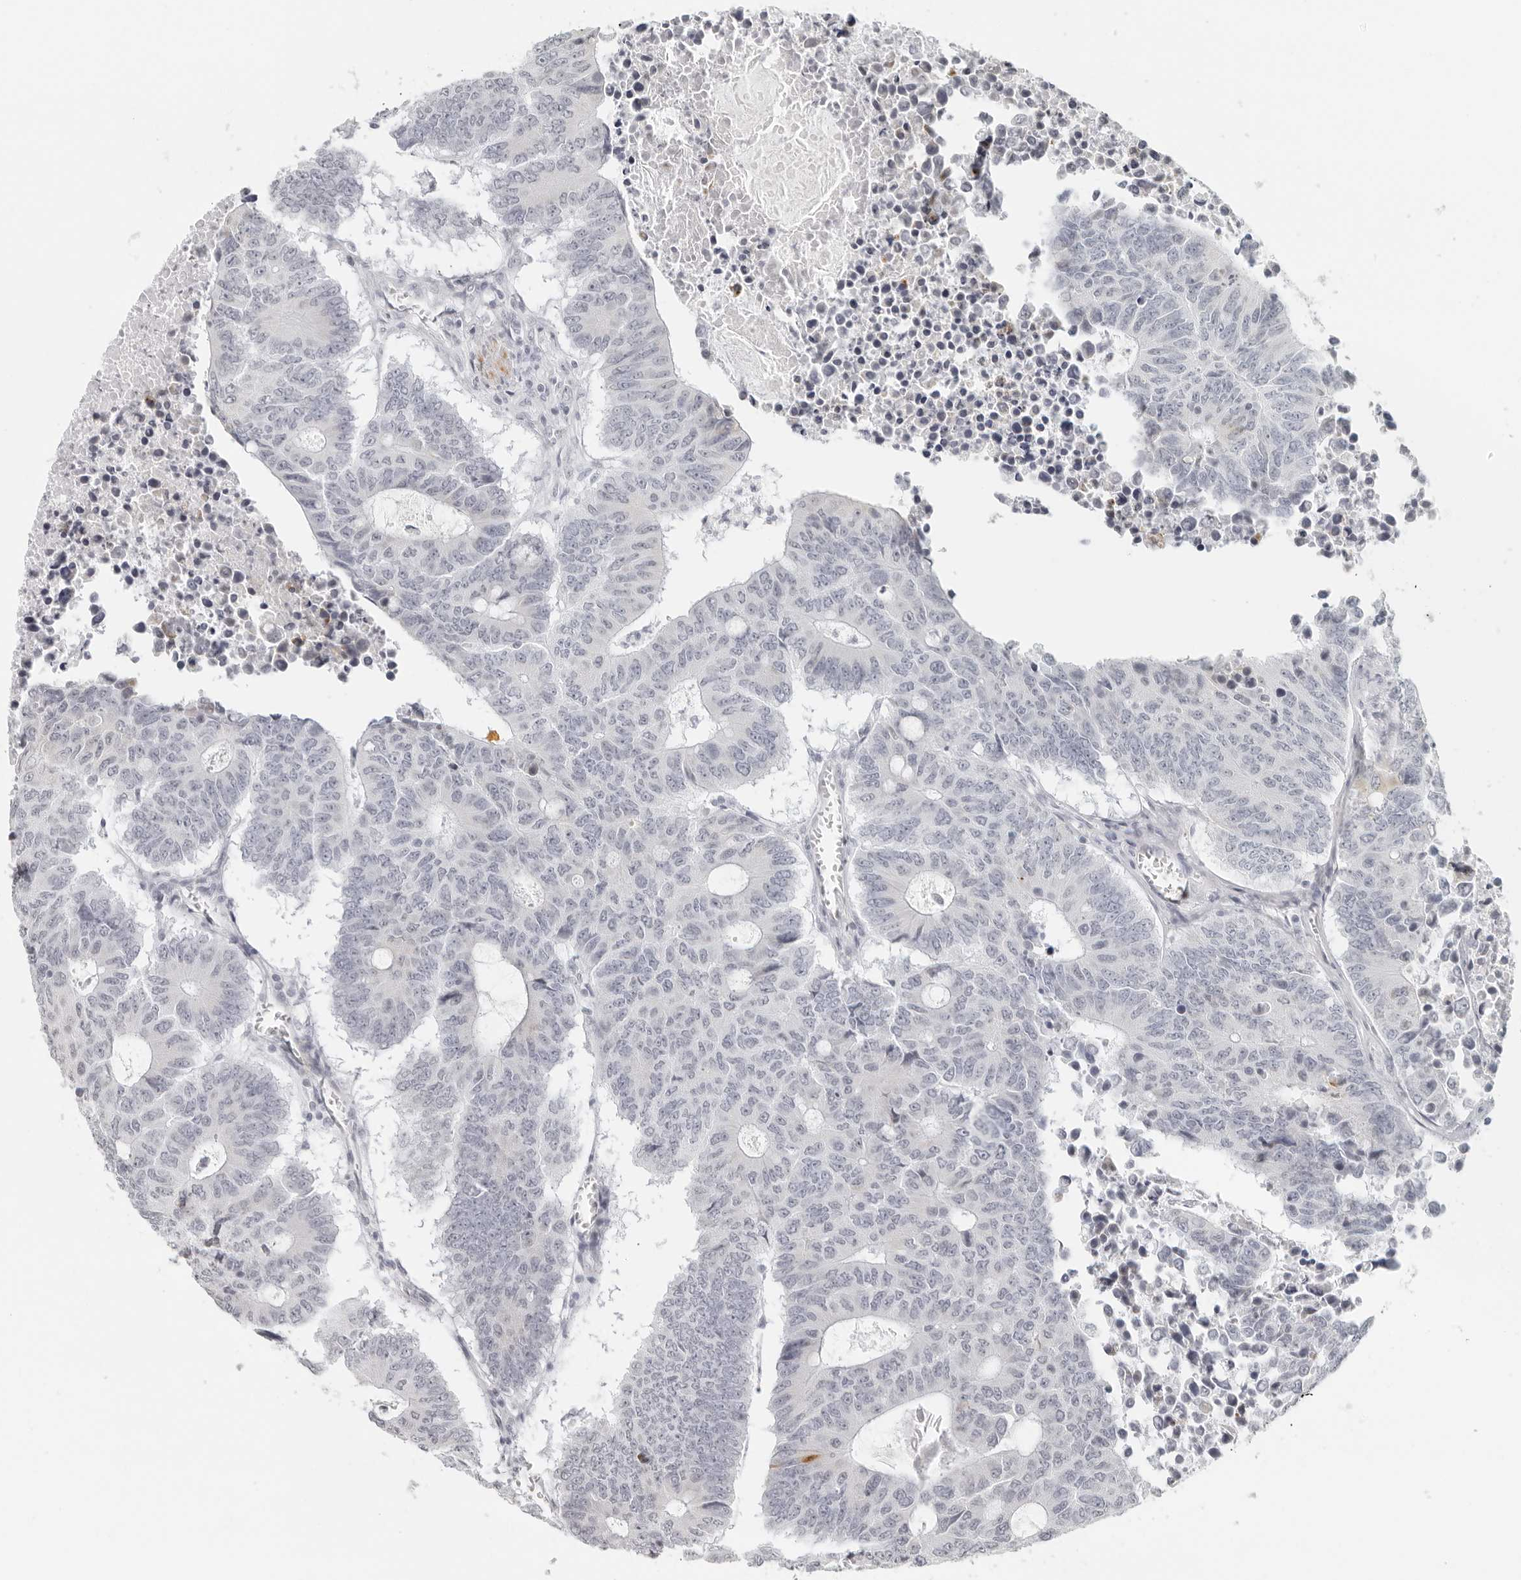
{"staining": {"intensity": "moderate", "quantity": "<25%", "location": "cytoplasmic/membranous"}, "tissue": "colorectal cancer", "cell_type": "Tumor cells", "image_type": "cancer", "snomed": [{"axis": "morphology", "description": "Adenocarcinoma, NOS"}, {"axis": "topography", "description": "Colon"}], "caption": "Adenocarcinoma (colorectal) stained for a protein (brown) reveals moderate cytoplasmic/membranous positive positivity in approximately <25% of tumor cells.", "gene": "RPS6KC1", "patient": {"sex": "male", "age": 87}}